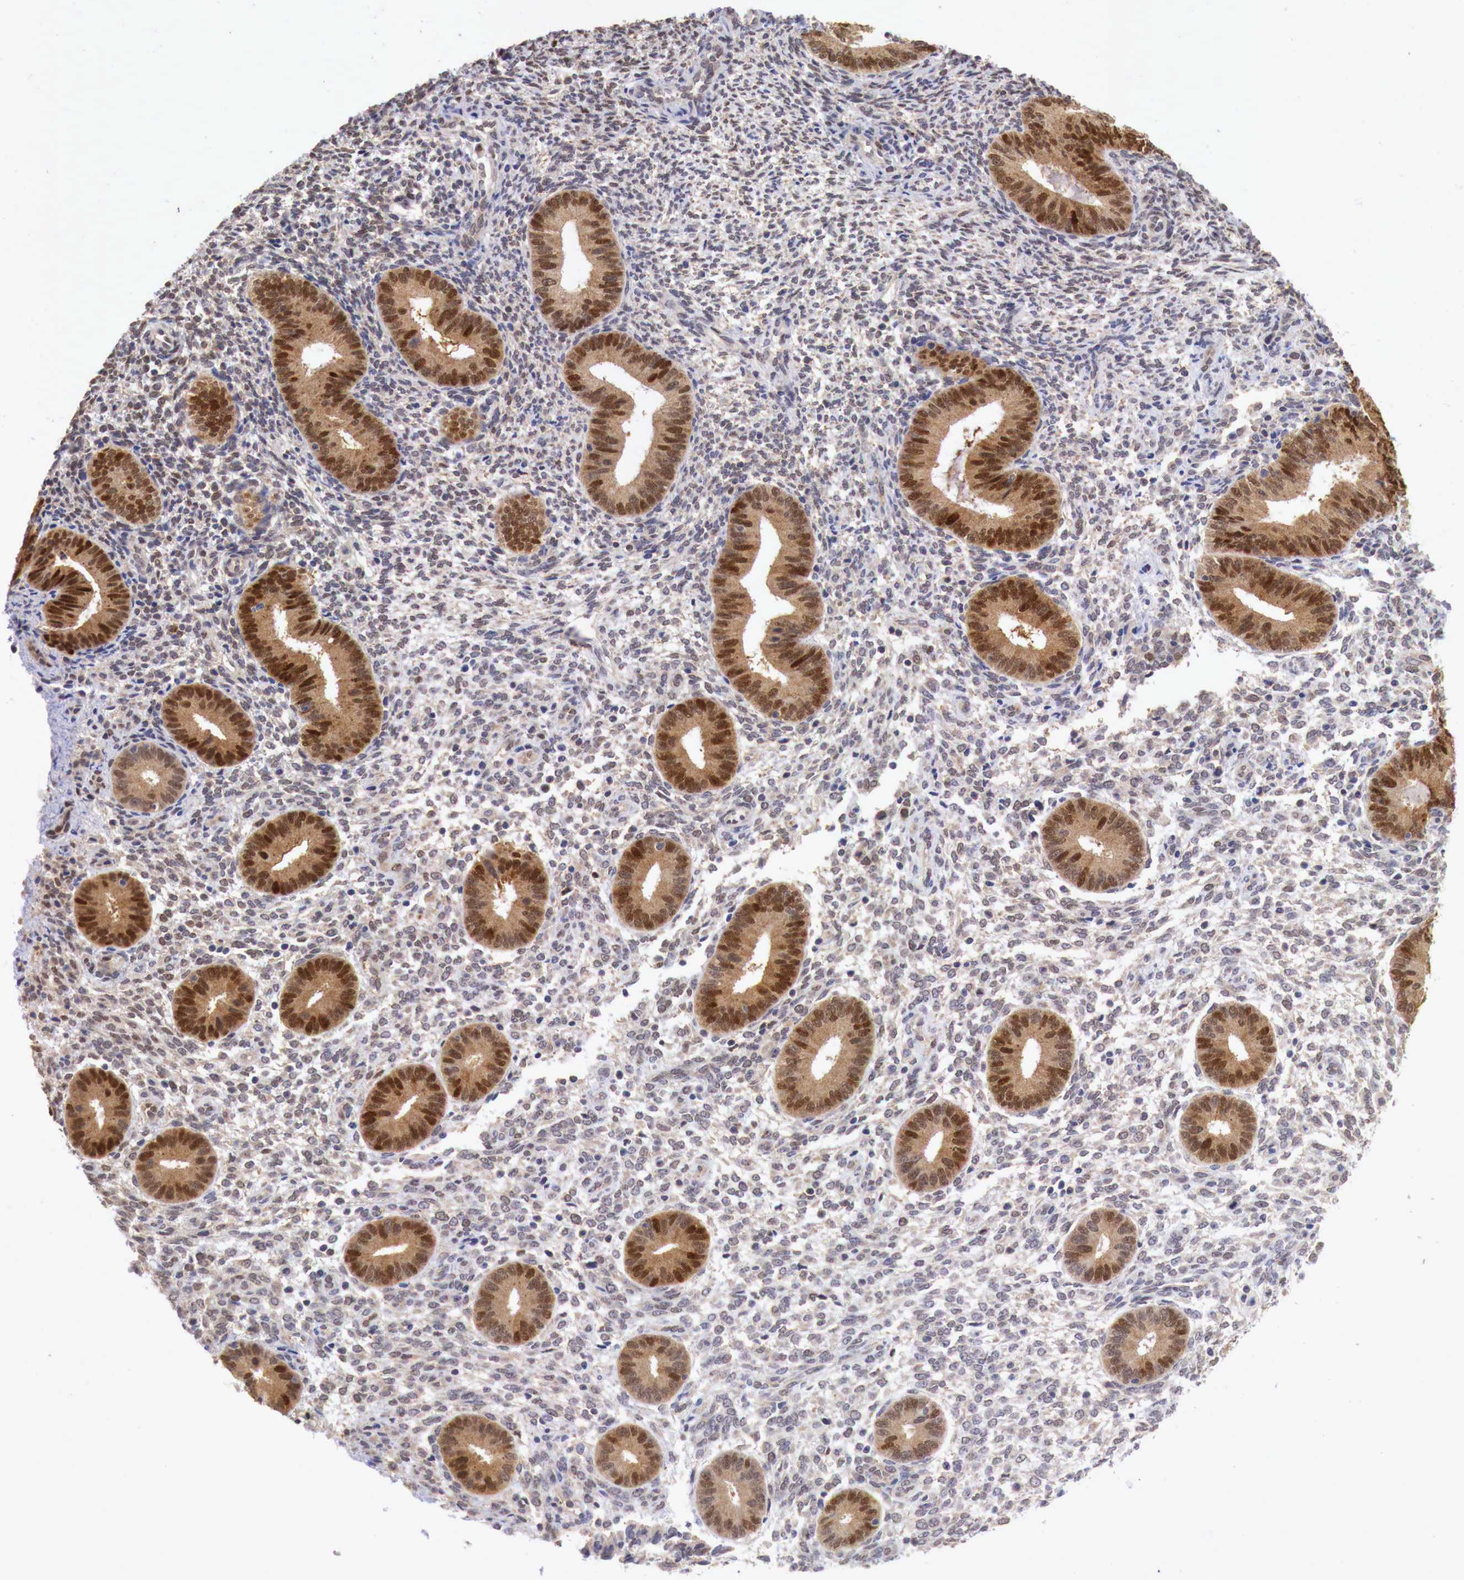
{"staining": {"intensity": "weak", "quantity": "25%-75%", "location": "cytoplasmic/membranous,nuclear"}, "tissue": "endometrium", "cell_type": "Cells in endometrial stroma", "image_type": "normal", "snomed": [{"axis": "morphology", "description": "Normal tissue, NOS"}, {"axis": "topography", "description": "Endometrium"}], "caption": "Cells in endometrial stroma demonstrate weak cytoplasmic/membranous,nuclear positivity in about 25%-75% of cells in benign endometrium.", "gene": "PABIR2", "patient": {"sex": "female", "age": 35}}